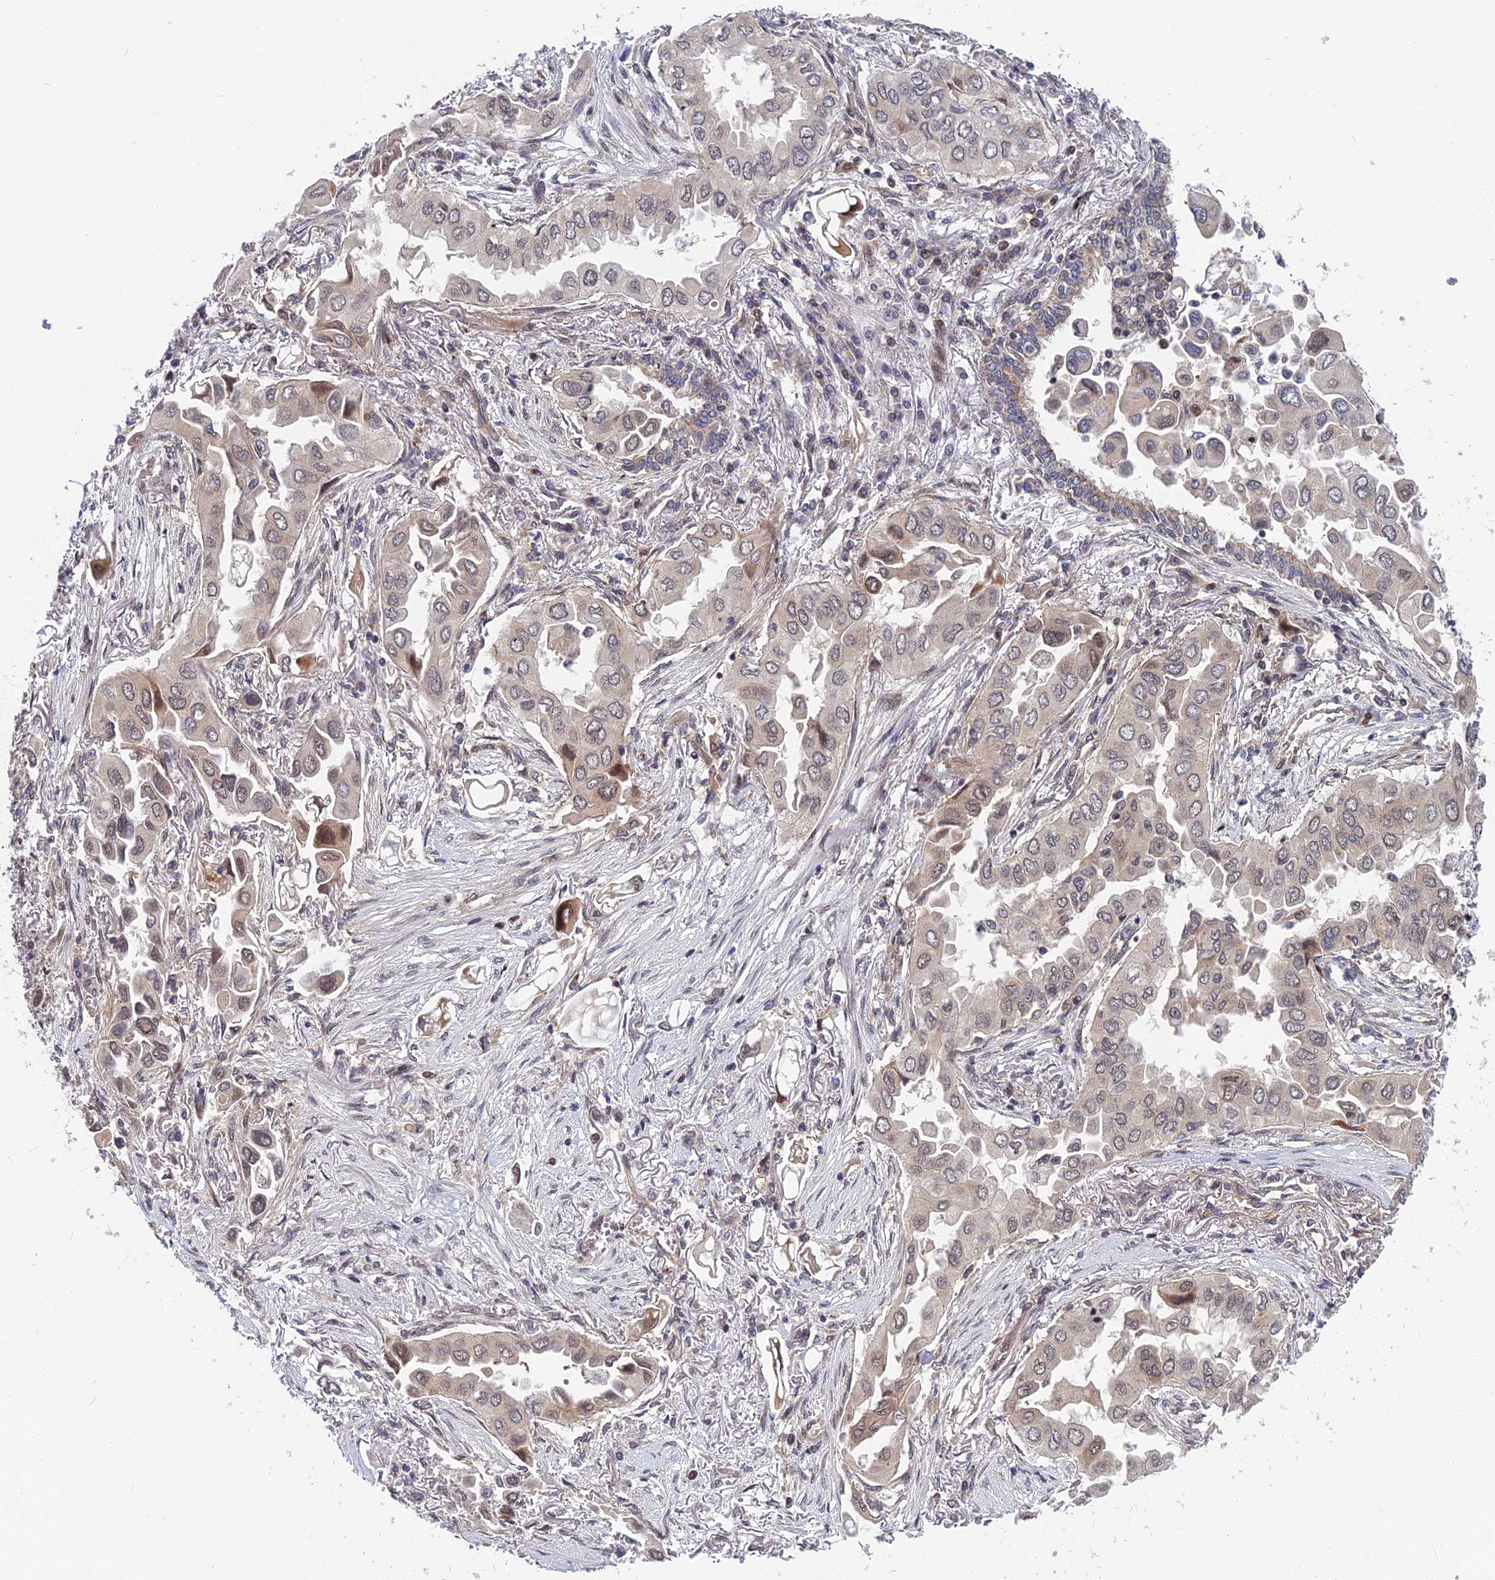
{"staining": {"intensity": "moderate", "quantity": "<25%", "location": "cytoplasmic/membranous,nuclear"}, "tissue": "lung cancer", "cell_type": "Tumor cells", "image_type": "cancer", "snomed": [{"axis": "morphology", "description": "Adenocarcinoma, NOS"}, {"axis": "topography", "description": "Lung"}], "caption": "Brown immunohistochemical staining in human adenocarcinoma (lung) displays moderate cytoplasmic/membranous and nuclear positivity in approximately <25% of tumor cells. (DAB (3,3'-diaminobenzidine) = brown stain, brightfield microscopy at high magnification).", "gene": "COMMD2", "patient": {"sex": "female", "age": 76}}